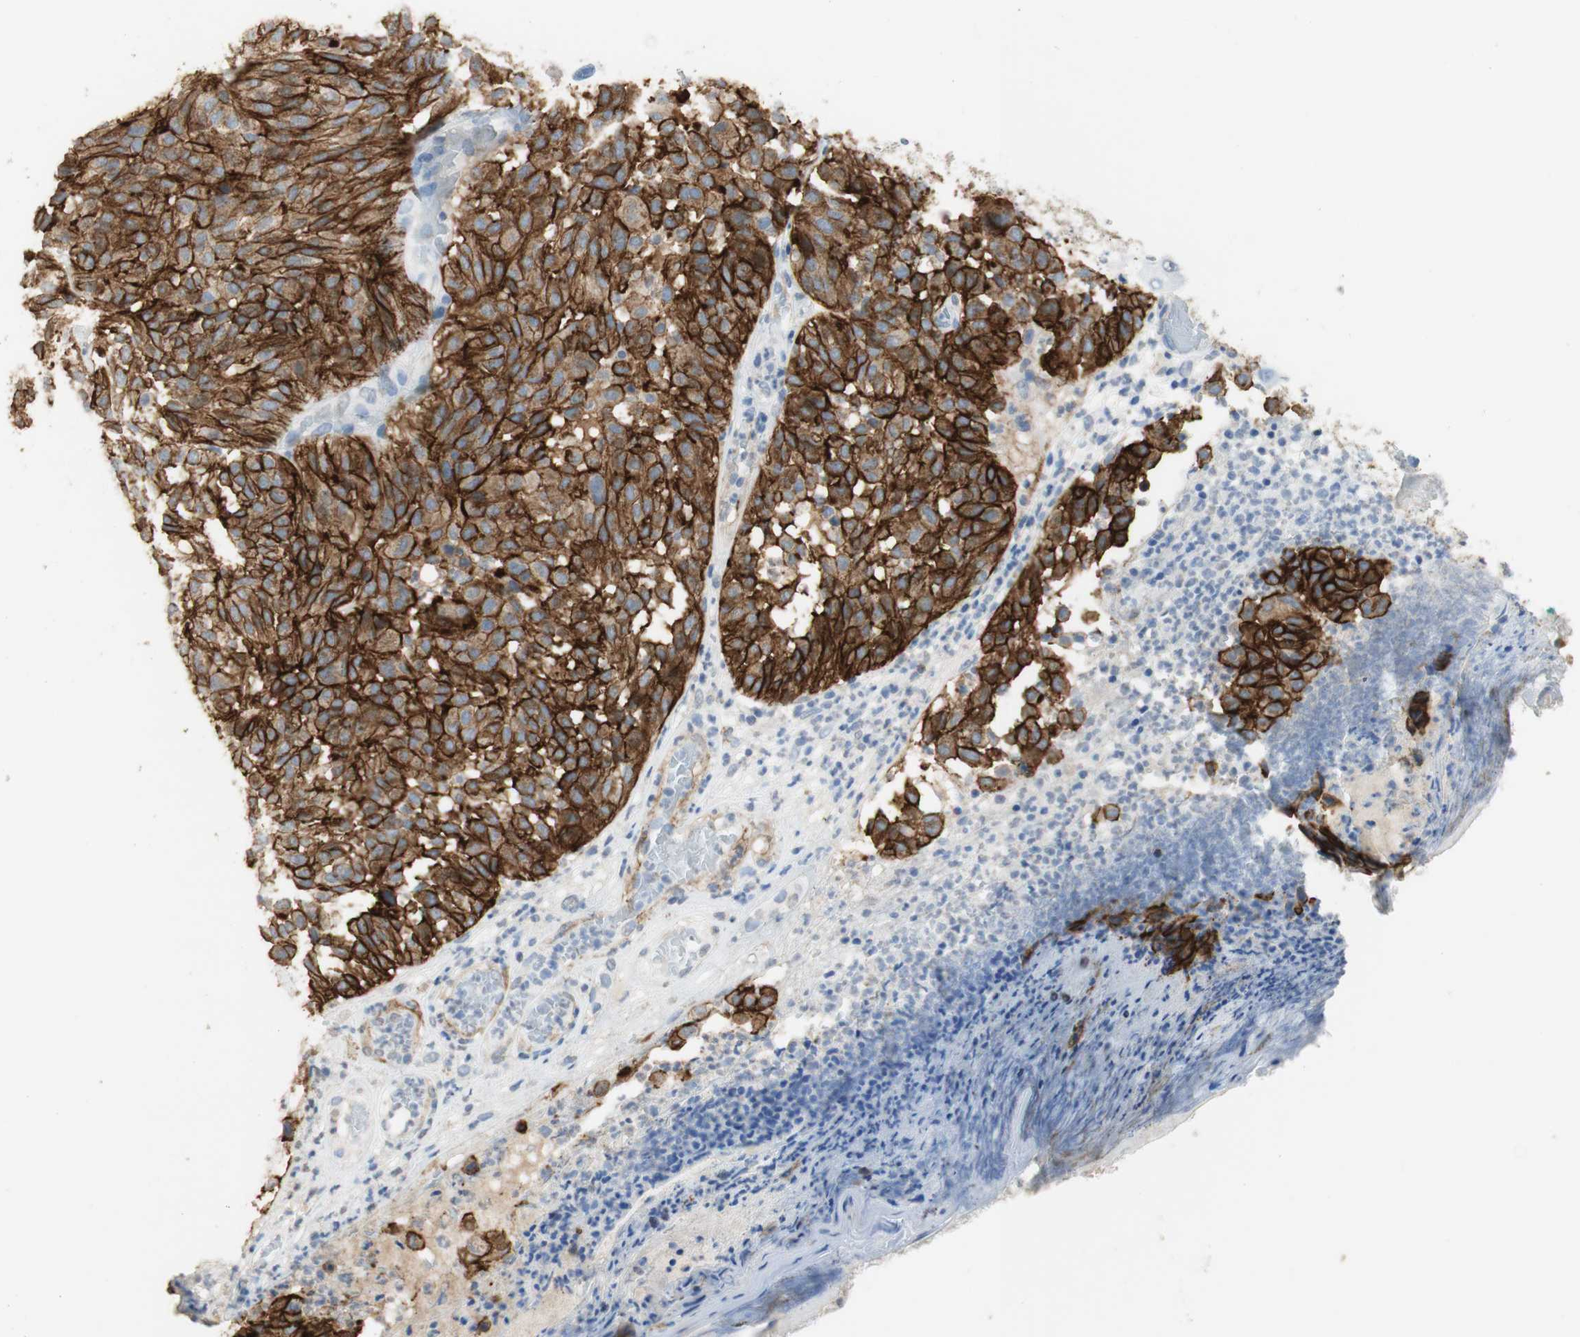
{"staining": {"intensity": "strong", "quantity": ">75%", "location": "cytoplasmic/membranous"}, "tissue": "melanoma", "cell_type": "Tumor cells", "image_type": "cancer", "snomed": [{"axis": "morphology", "description": "Malignant melanoma, NOS"}, {"axis": "topography", "description": "Skin"}], "caption": "A brown stain labels strong cytoplasmic/membranous positivity of a protein in human melanoma tumor cells. Using DAB (brown) and hematoxylin (blue) stains, captured at high magnification using brightfield microscopy.", "gene": "L1CAM", "patient": {"sex": "female", "age": 46}}